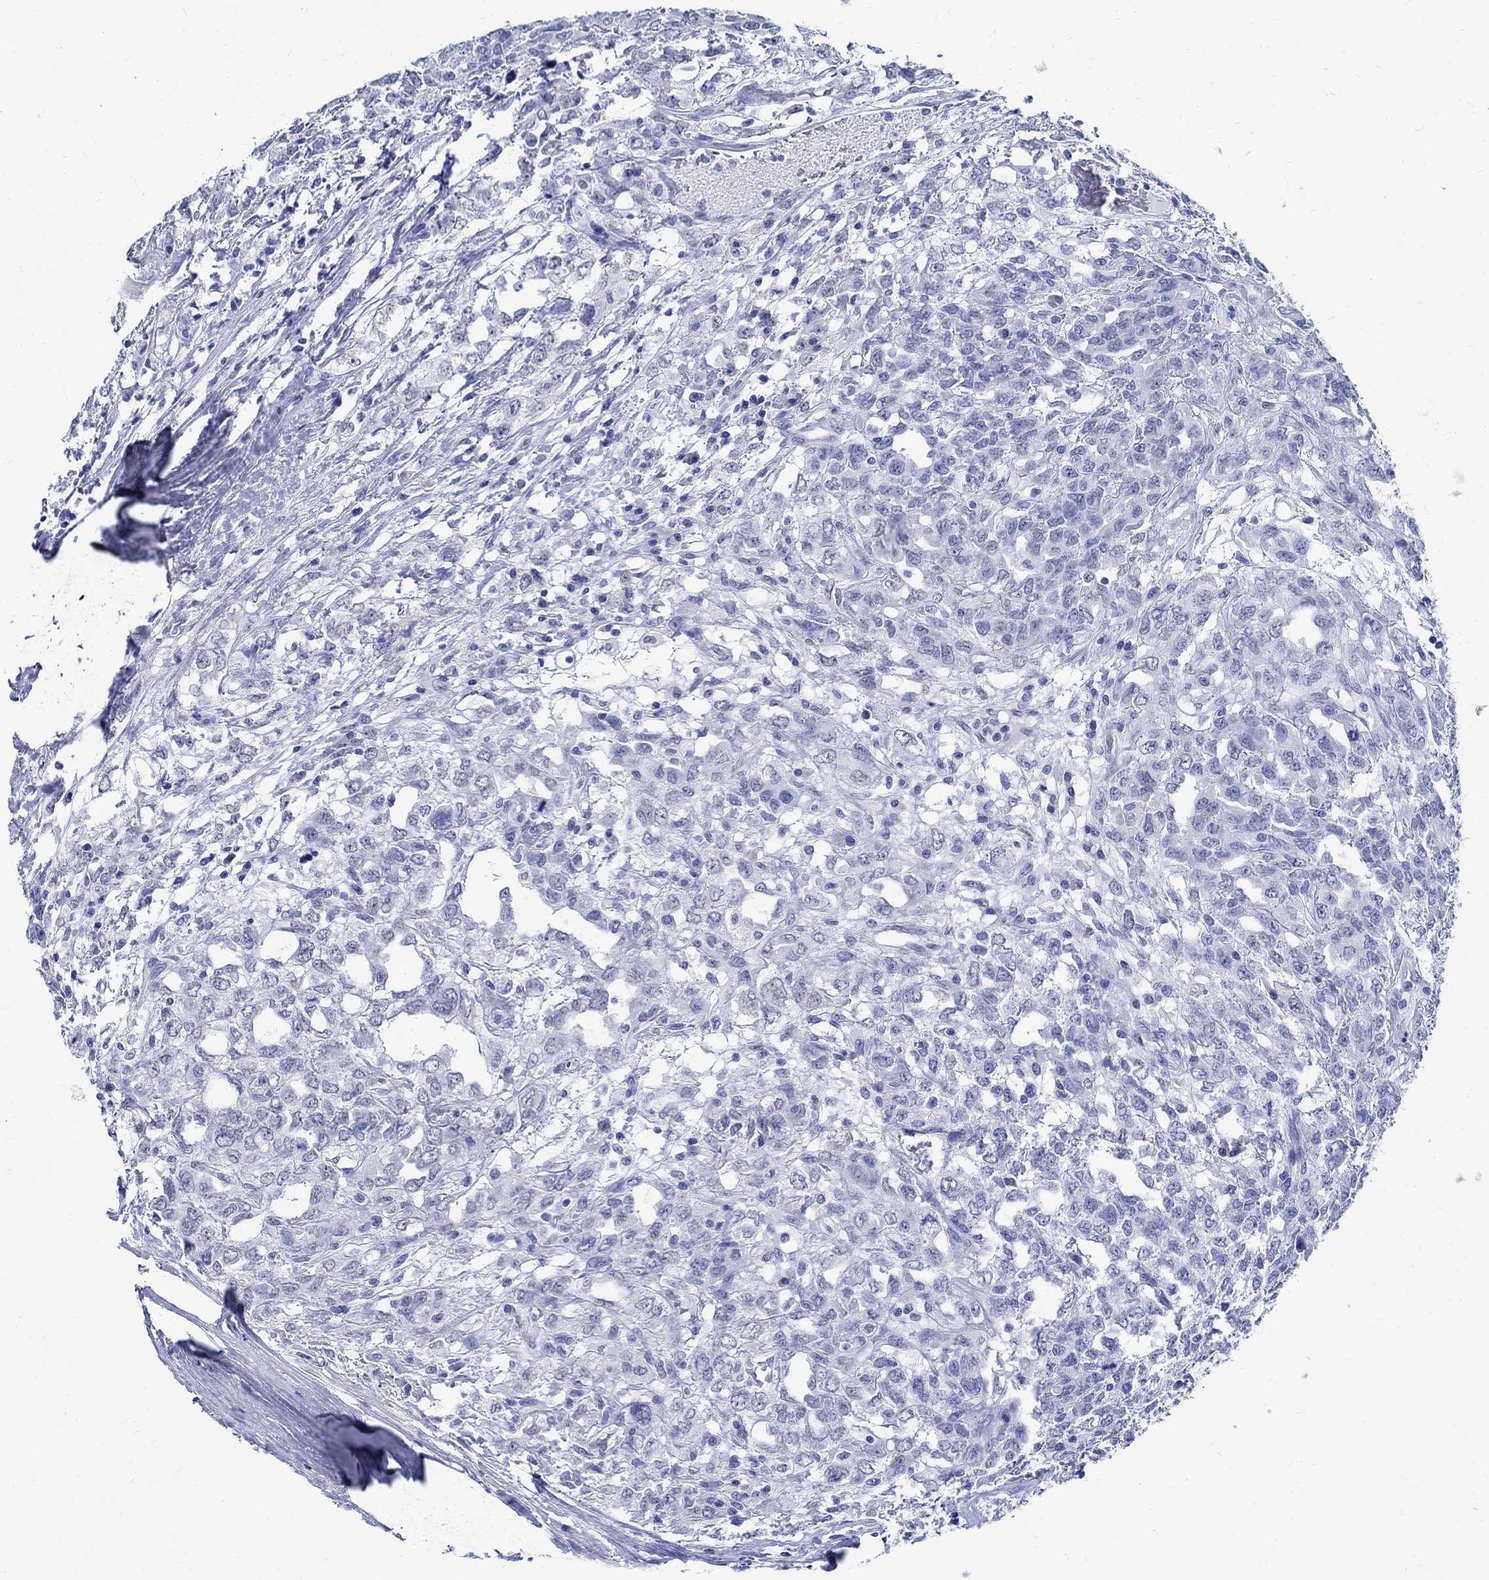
{"staining": {"intensity": "negative", "quantity": "none", "location": "none"}, "tissue": "testis cancer", "cell_type": "Tumor cells", "image_type": "cancer", "snomed": [{"axis": "morphology", "description": "Seminoma, NOS"}, {"axis": "topography", "description": "Testis"}], "caption": "Tumor cells show no significant expression in testis cancer. The staining was performed using DAB to visualize the protein expression in brown, while the nuclei were stained in blue with hematoxylin (Magnification: 20x).", "gene": "TSPAN16", "patient": {"sex": "male", "age": 52}}